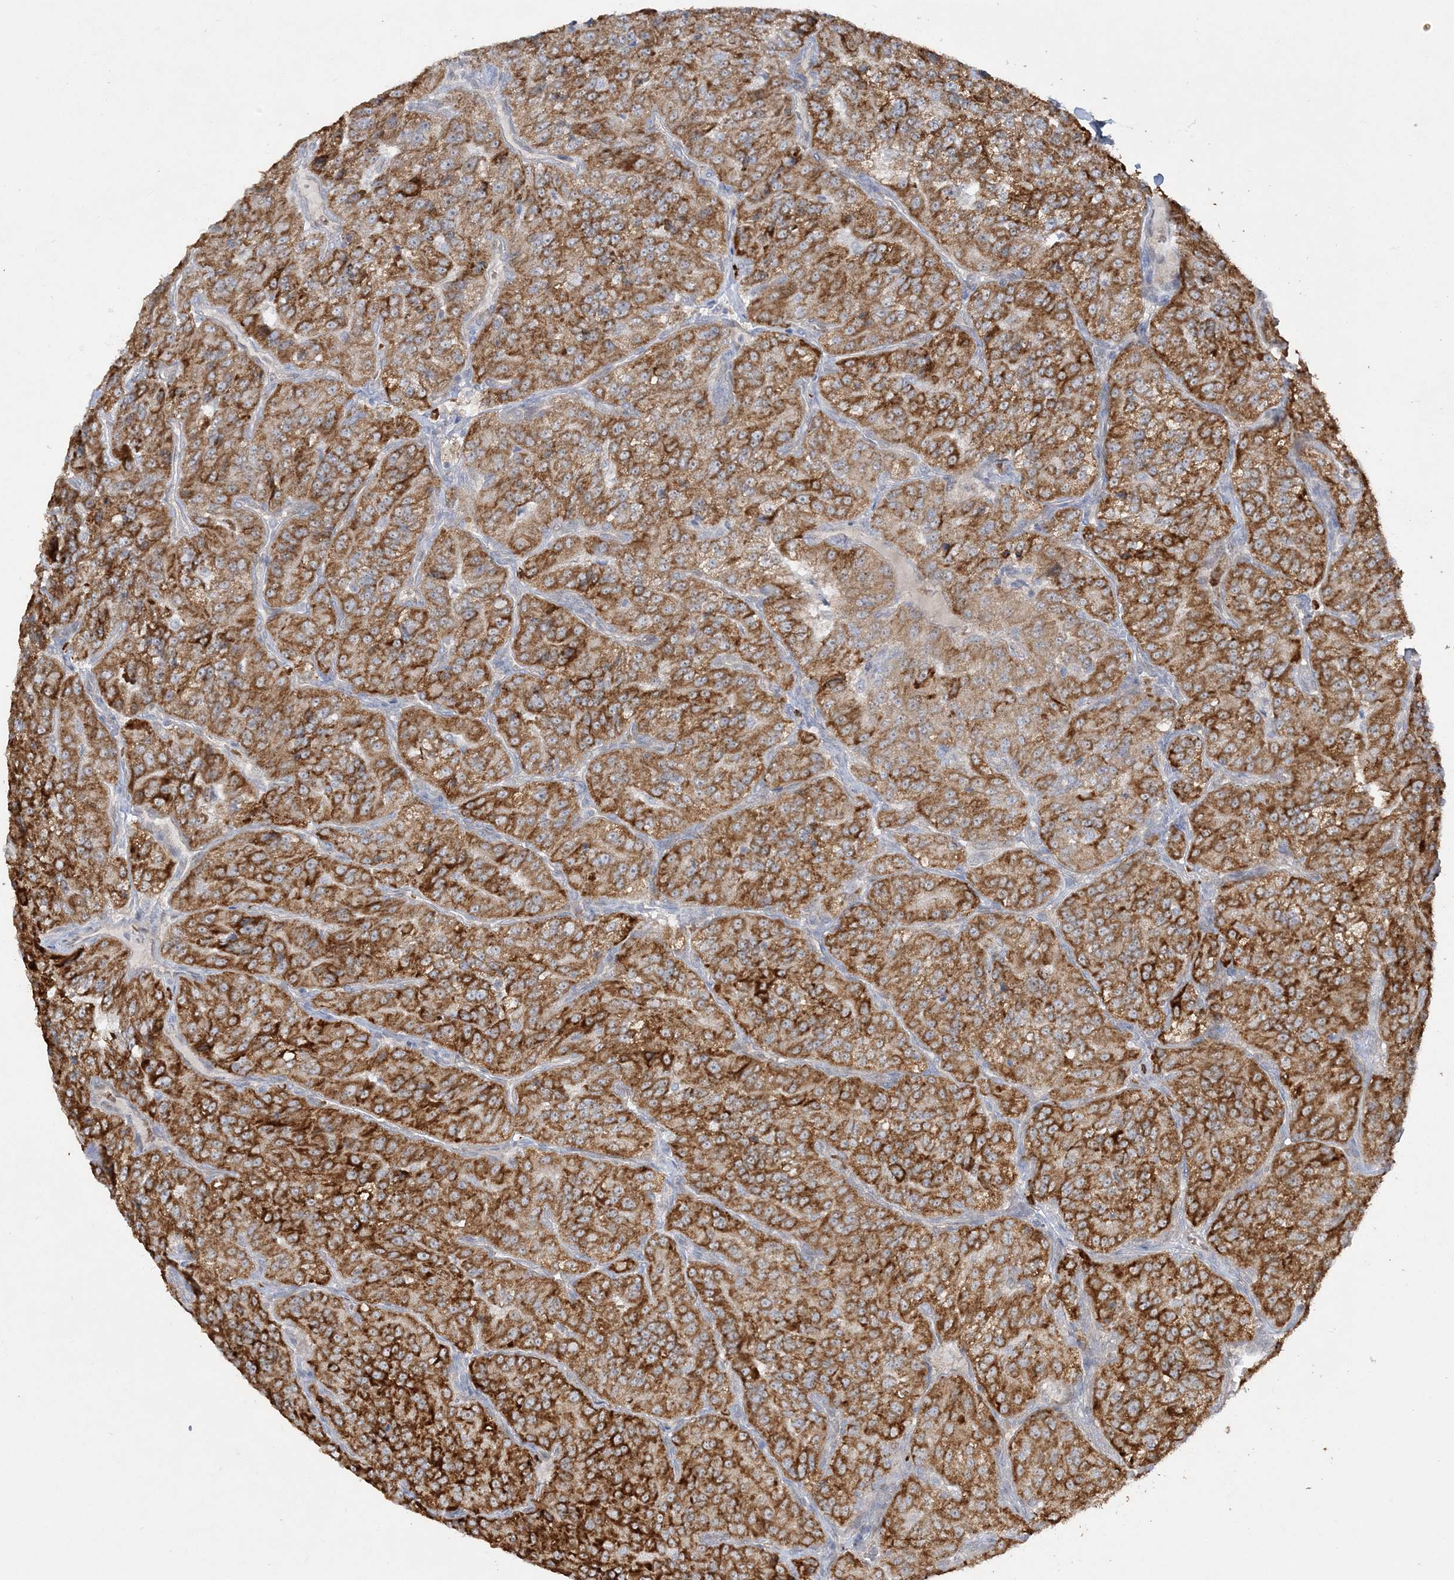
{"staining": {"intensity": "strong", "quantity": ">75%", "location": "cytoplasmic/membranous"}, "tissue": "renal cancer", "cell_type": "Tumor cells", "image_type": "cancer", "snomed": [{"axis": "morphology", "description": "Adenocarcinoma, NOS"}, {"axis": "topography", "description": "Kidney"}], "caption": "A high amount of strong cytoplasmic/membranous expression is seen in about >75% of tumor cells in adenocarcinoma (renal) tissue.", "gene": "INPP1", "patient": {"sex": "female", "age": 63}}